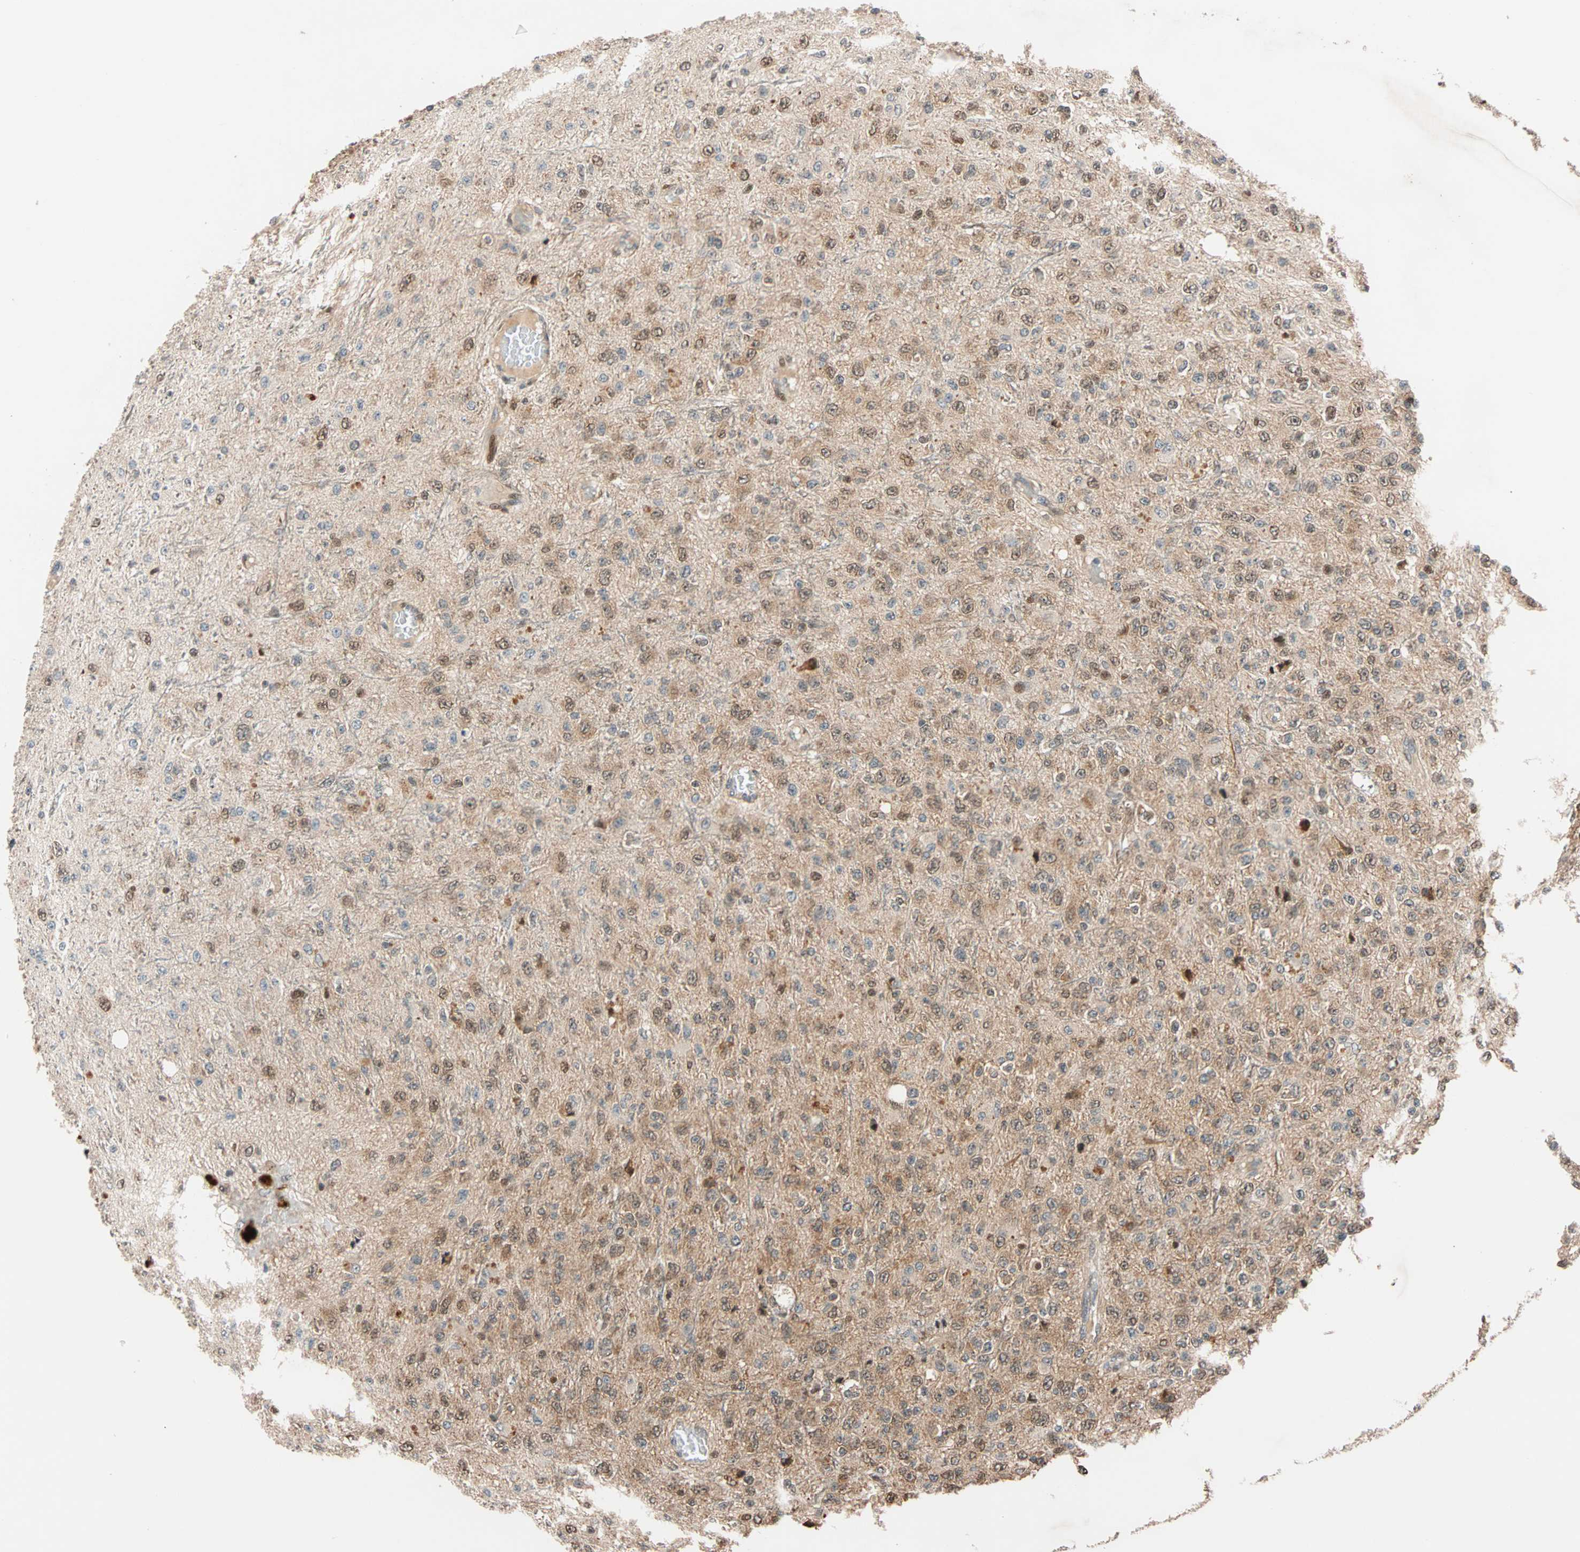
{"staining": {"intensity": "moderate", "quantity": "25%-75%", "location": "cytoplasmic/membranous,nuclear"}, "tissue": "glioma", "cell_type": "Tumor cells", "image_type": "cancer", "snomed": [{"axis": "morphology", "description": "Glioma, malignant, High grade"}, {"axis": "topography", "description": "pancreas cauda"}], "caption": "Tumor cells demonstrate medium levels of moderate cytoplasmic/membranous and nuclear staining in about 25%-75% of cells in high-grade glioma (malignant).", "gene": "HECW1", "patient": {"sex": "male", "age": 60}}